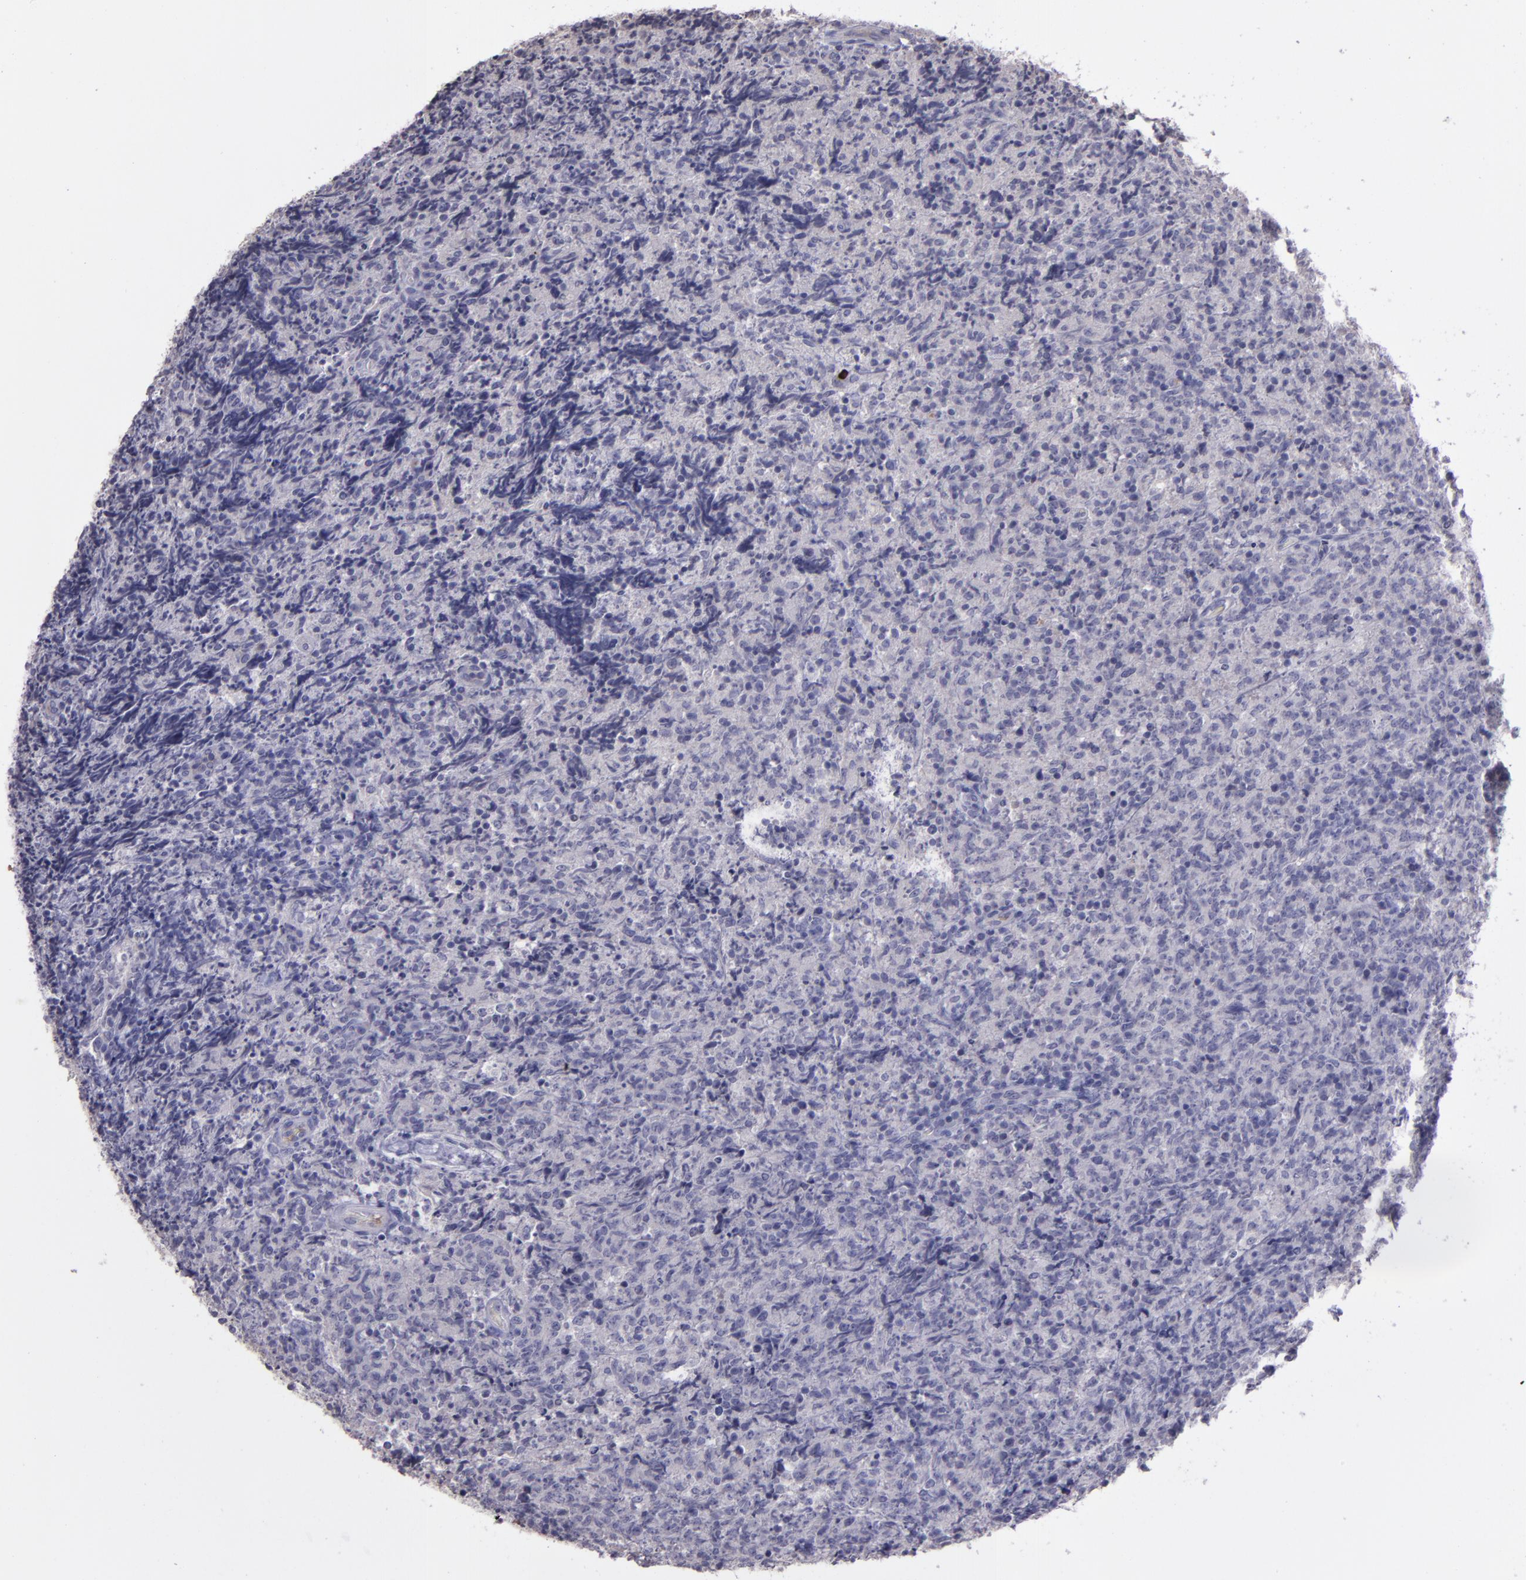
{"staining": {"intensity": "negative", "quantity": "none", "location": "none"}, "tissue": "lymphoma", "cell_type": "Tumor cells", "image_type": "cancer", "snomed": [{"axis": "morphology", "description": "Malignant lymphoma, non-Hodgkin's type, High grade"}, {"axis": "topography", "description": "Tonsil"}], "caption": "The immunohistochemistry image has no significant positivity in tumor cells of malignant lymphoma, non-Hodgkin's type (high-grade) tissue.", "gene": "MASP1", "patient": {"sex": "female", "age": 36}}